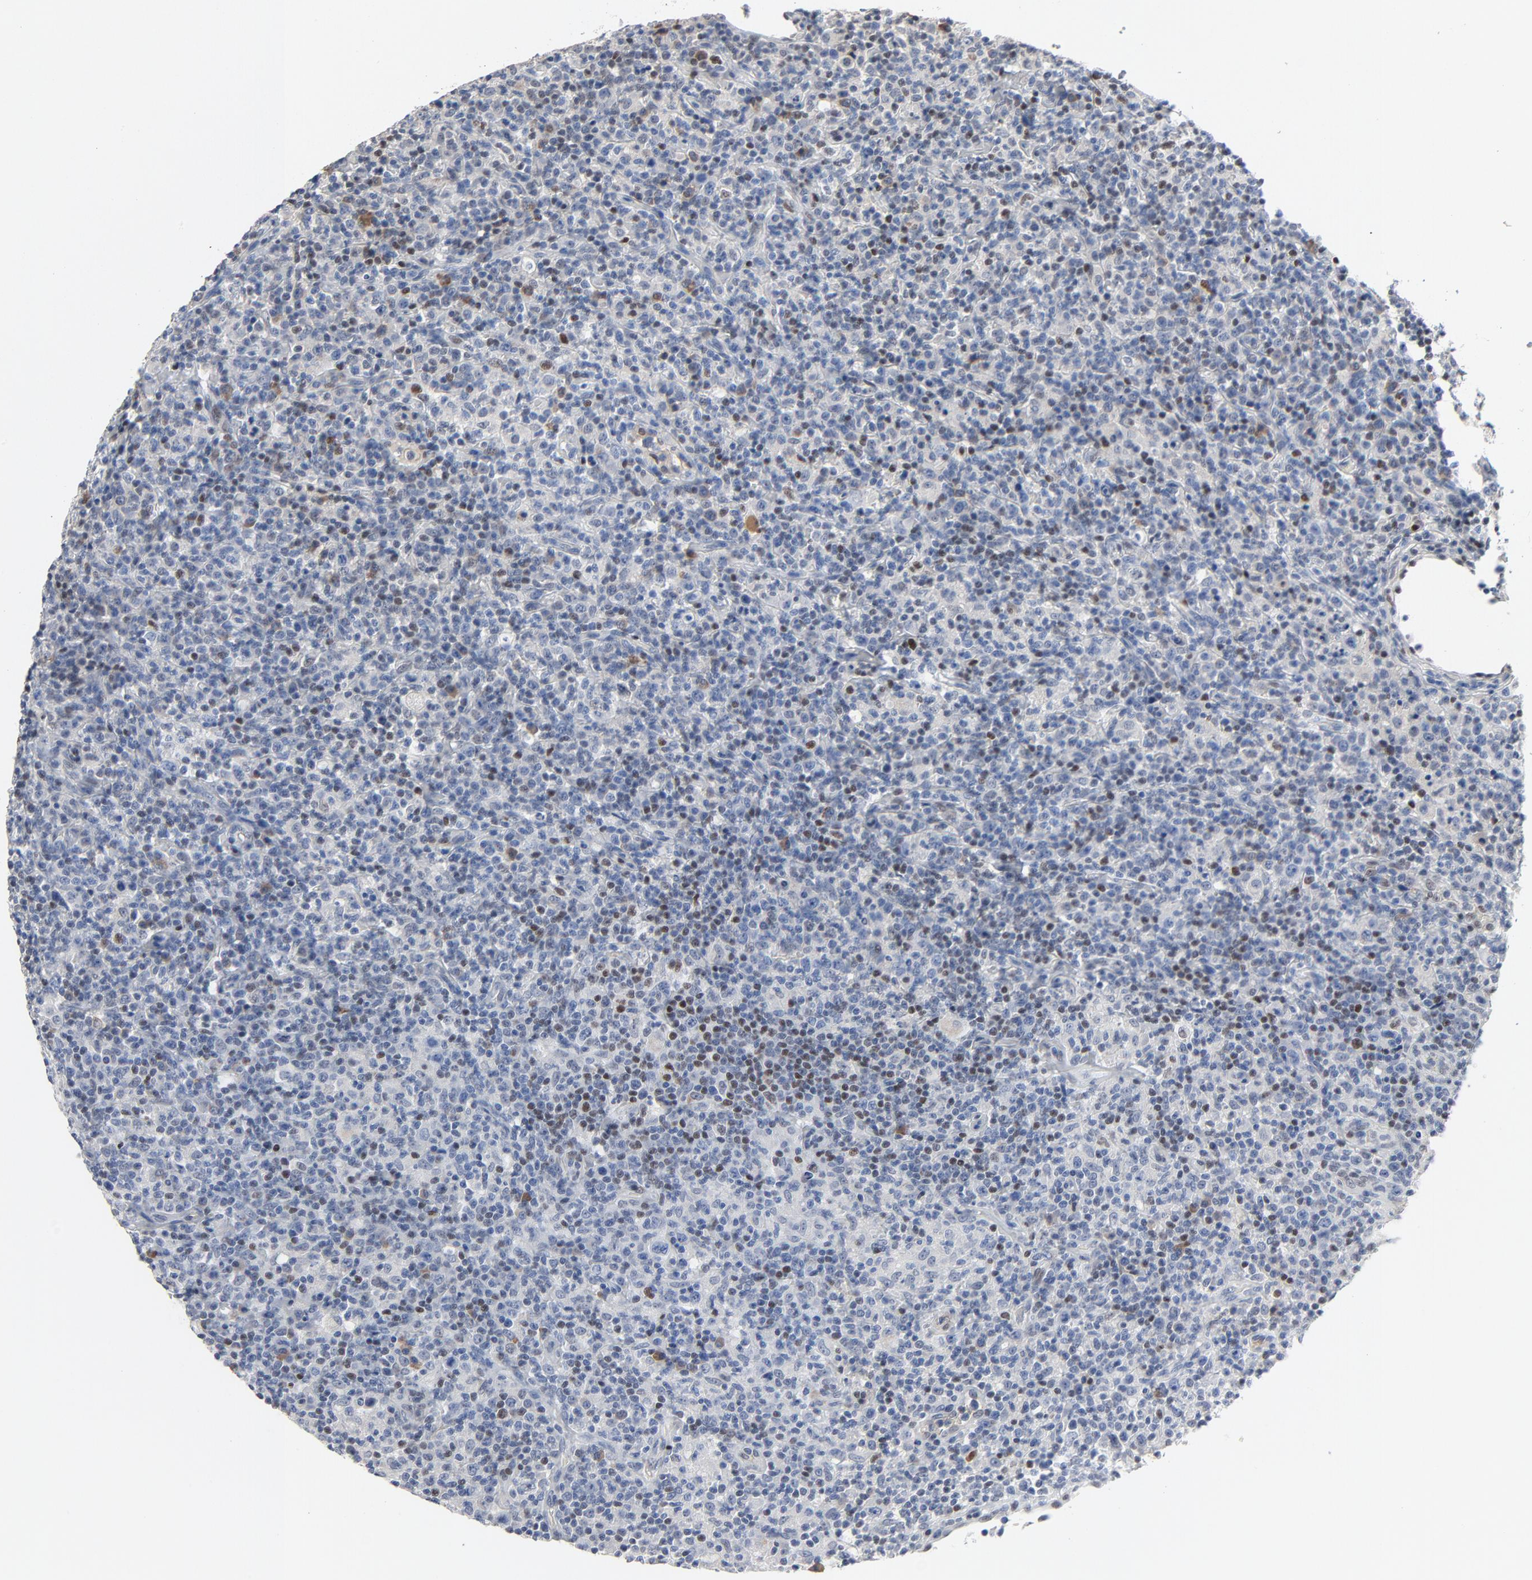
{"staining": {"intensity": "moderate", "quantity": "<25%", "location": "nuclear"}, "tissue": "lymphoma", "cell_type": "Tumor cells", "image_type": "cancer", "snomed": [{"axis": "morphology", "description": "Hodgkin's disease, NOS"}, {"axis": "topography", "description": "Lymph node"}], "caption": "Protein staining displays moderate nuclear staining in approximately <25% of tumor cells in Hodgkin's disease.", "gene": "FOXP1", "patient": {"sex": "male", "age": 65}}